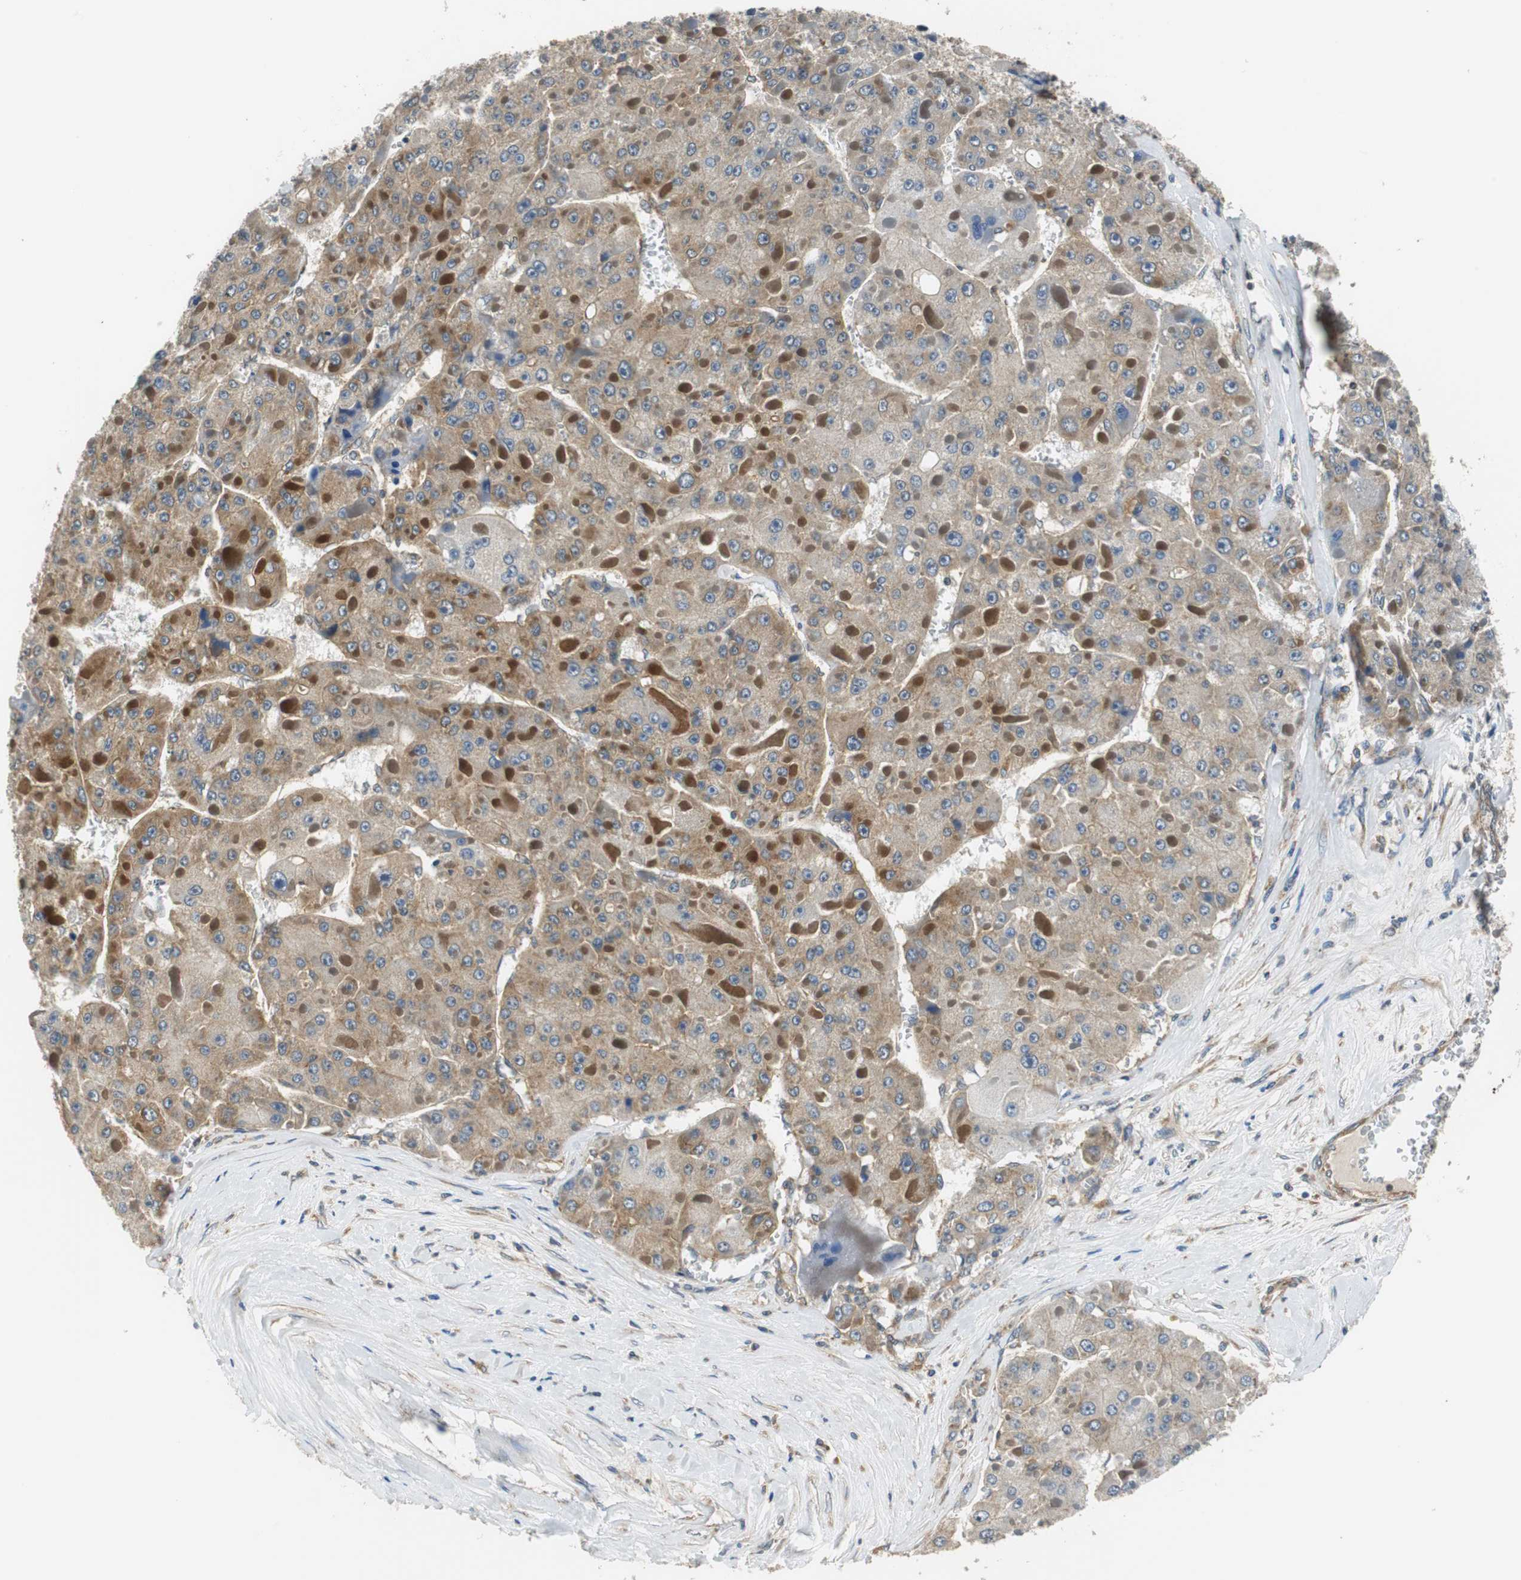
{"staining": {"intensity": "moderate", "quantity": ">75%", "location": "cytoplasmic/membranous"}, "tissue": "liver cancer", "cell_type": "Tumor cells", "image_type": "cancer", "snomed": [{"axis": "morphology", "description": "Carcinoma, Hepatocellular, NOS"}, {"axis": "topography", "description": "Liver"}], "caption": "Immunohistochemical staining of human liver cancer demonstrates medium levels of moderate cytoplasmic/membranous protein staining in about >75% of tumor cells.", "gene": "CNOT3", "patient": {"sex": "female", "age": 73}}